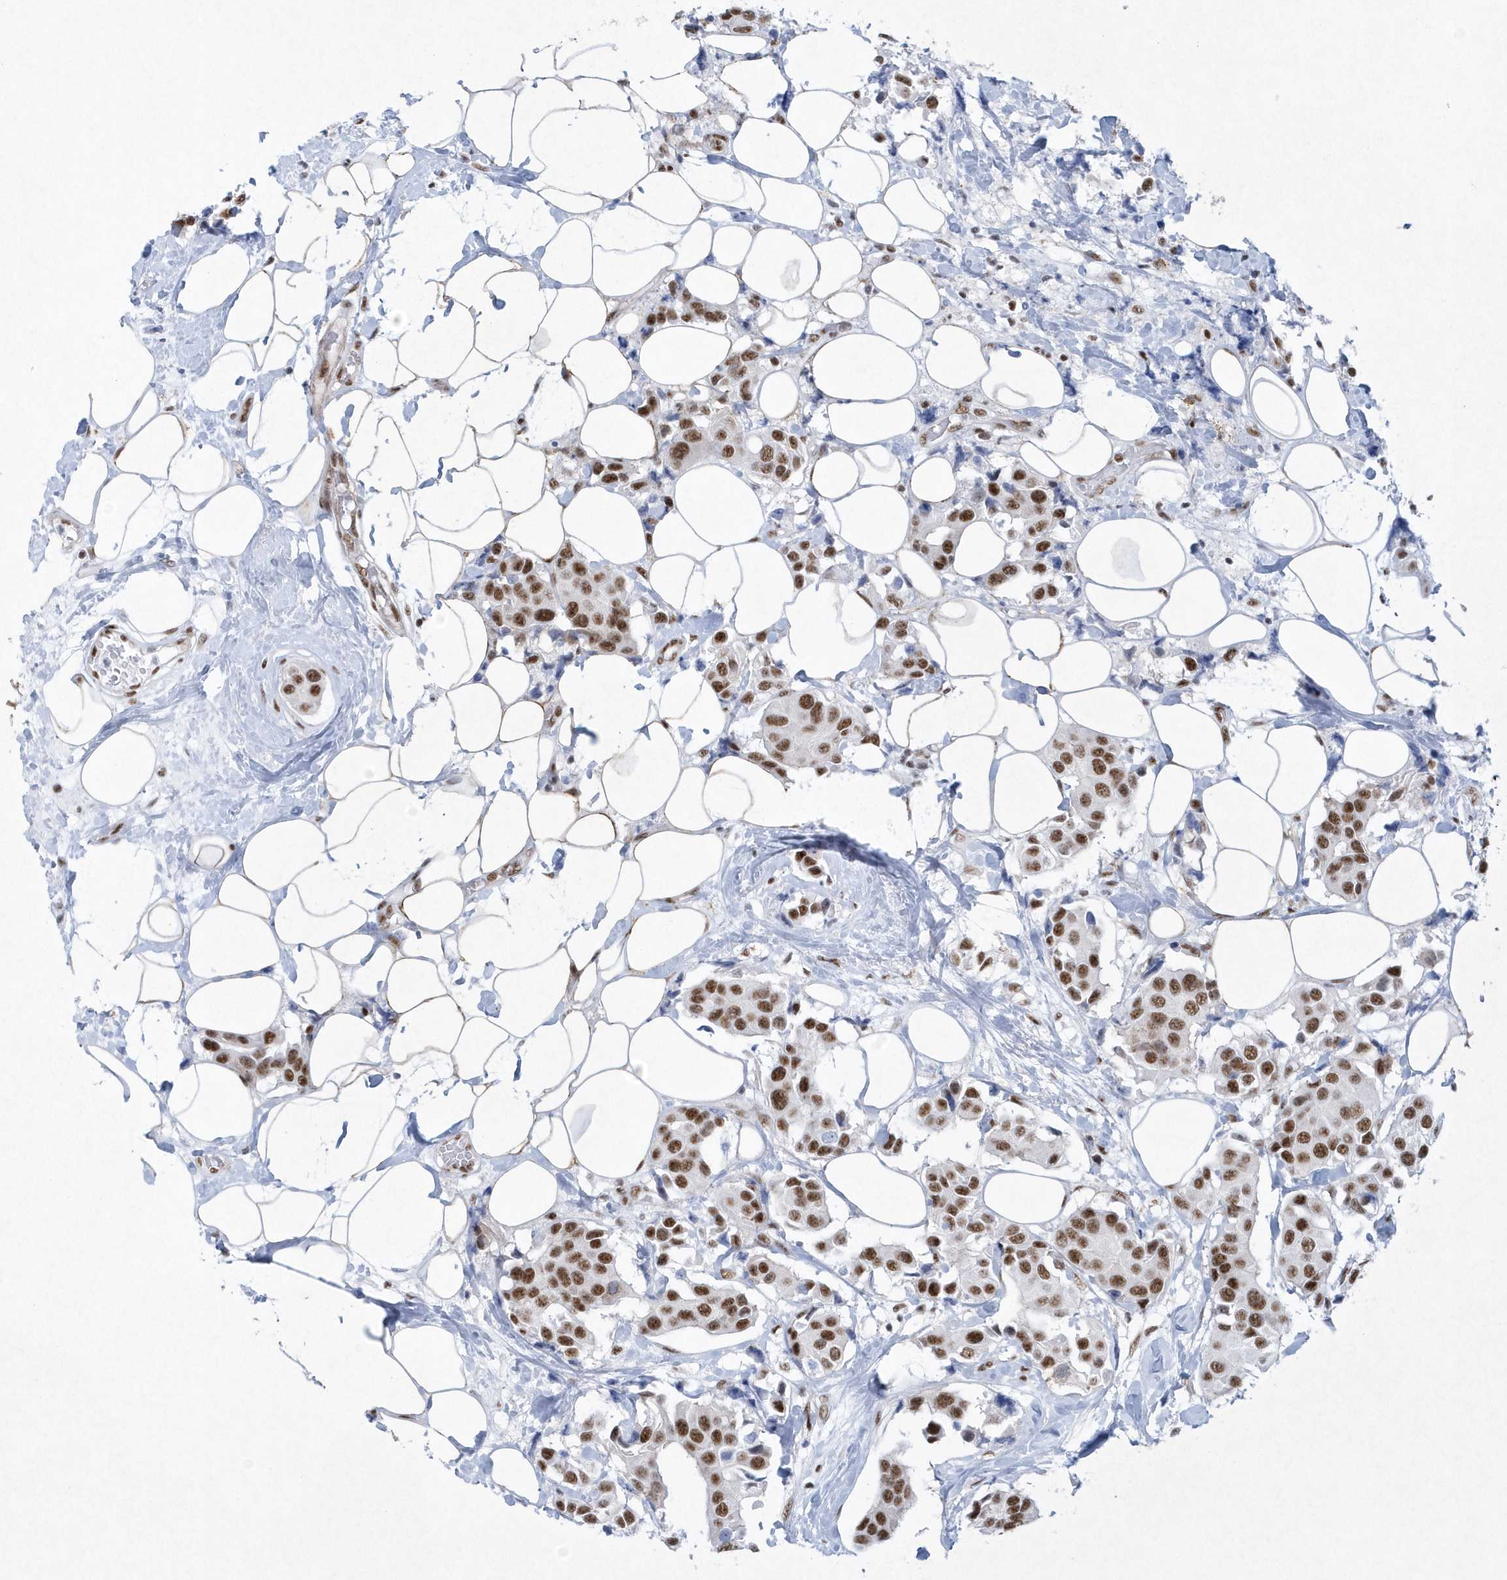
{"staining": {"intensity": "strong", "quantity": ">75%", "location": "nuclear"}, "tissue": "breast cancer", "cell_type": "Tumor cells", "image_type": "cancer", "snomed": [{"axis": "morphology", "description": "Normal tissue, NOS"}, {"axis": "morphology", "description": "Duct carcinoma"}, {"axis": "topography", "description": "Breast"}], "caption": "Human breast cancer stained with a protein marker displays strong staining in tumor cells.", "gene": "DCLRE1A", "patient": {"sex": "female", "age": 39}}